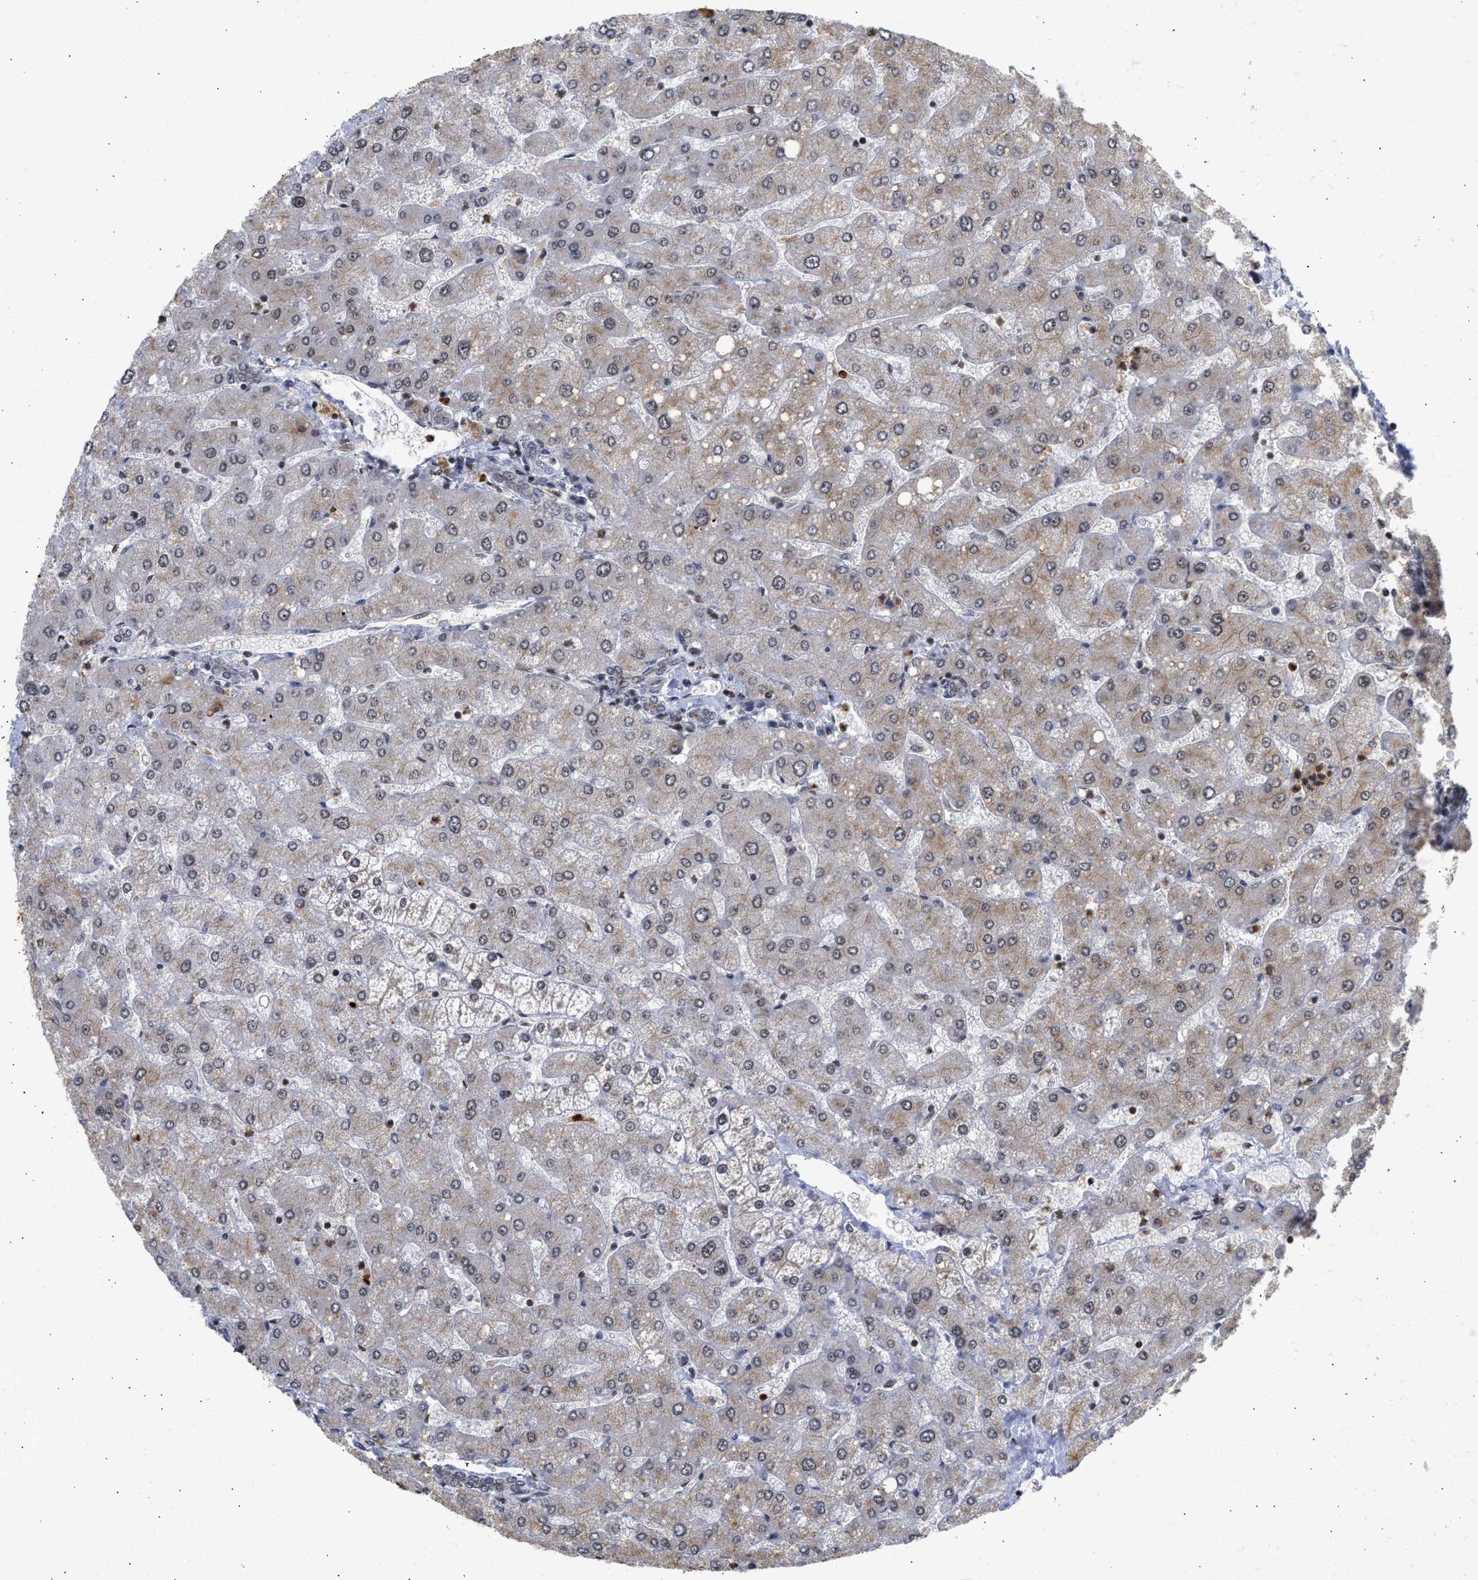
{"staining": {"intensity": "weak", "quantity": "<25%", "location": "nuclear"}, "tissue": "liver", "cell_type": "Cholangiocytes", "image_type": "normal", "snomed": [{"axis": "morphology", "description": "Normal tissue, NOS"}, {"axis": "topography", "description": "Liver"}], "caption": "Liver stained for a protein using immunohistochemistry shows no expression cholangiocytes.", "gene": "ENSG00000142539", "patient": {"sex": "male", "age": 55}}